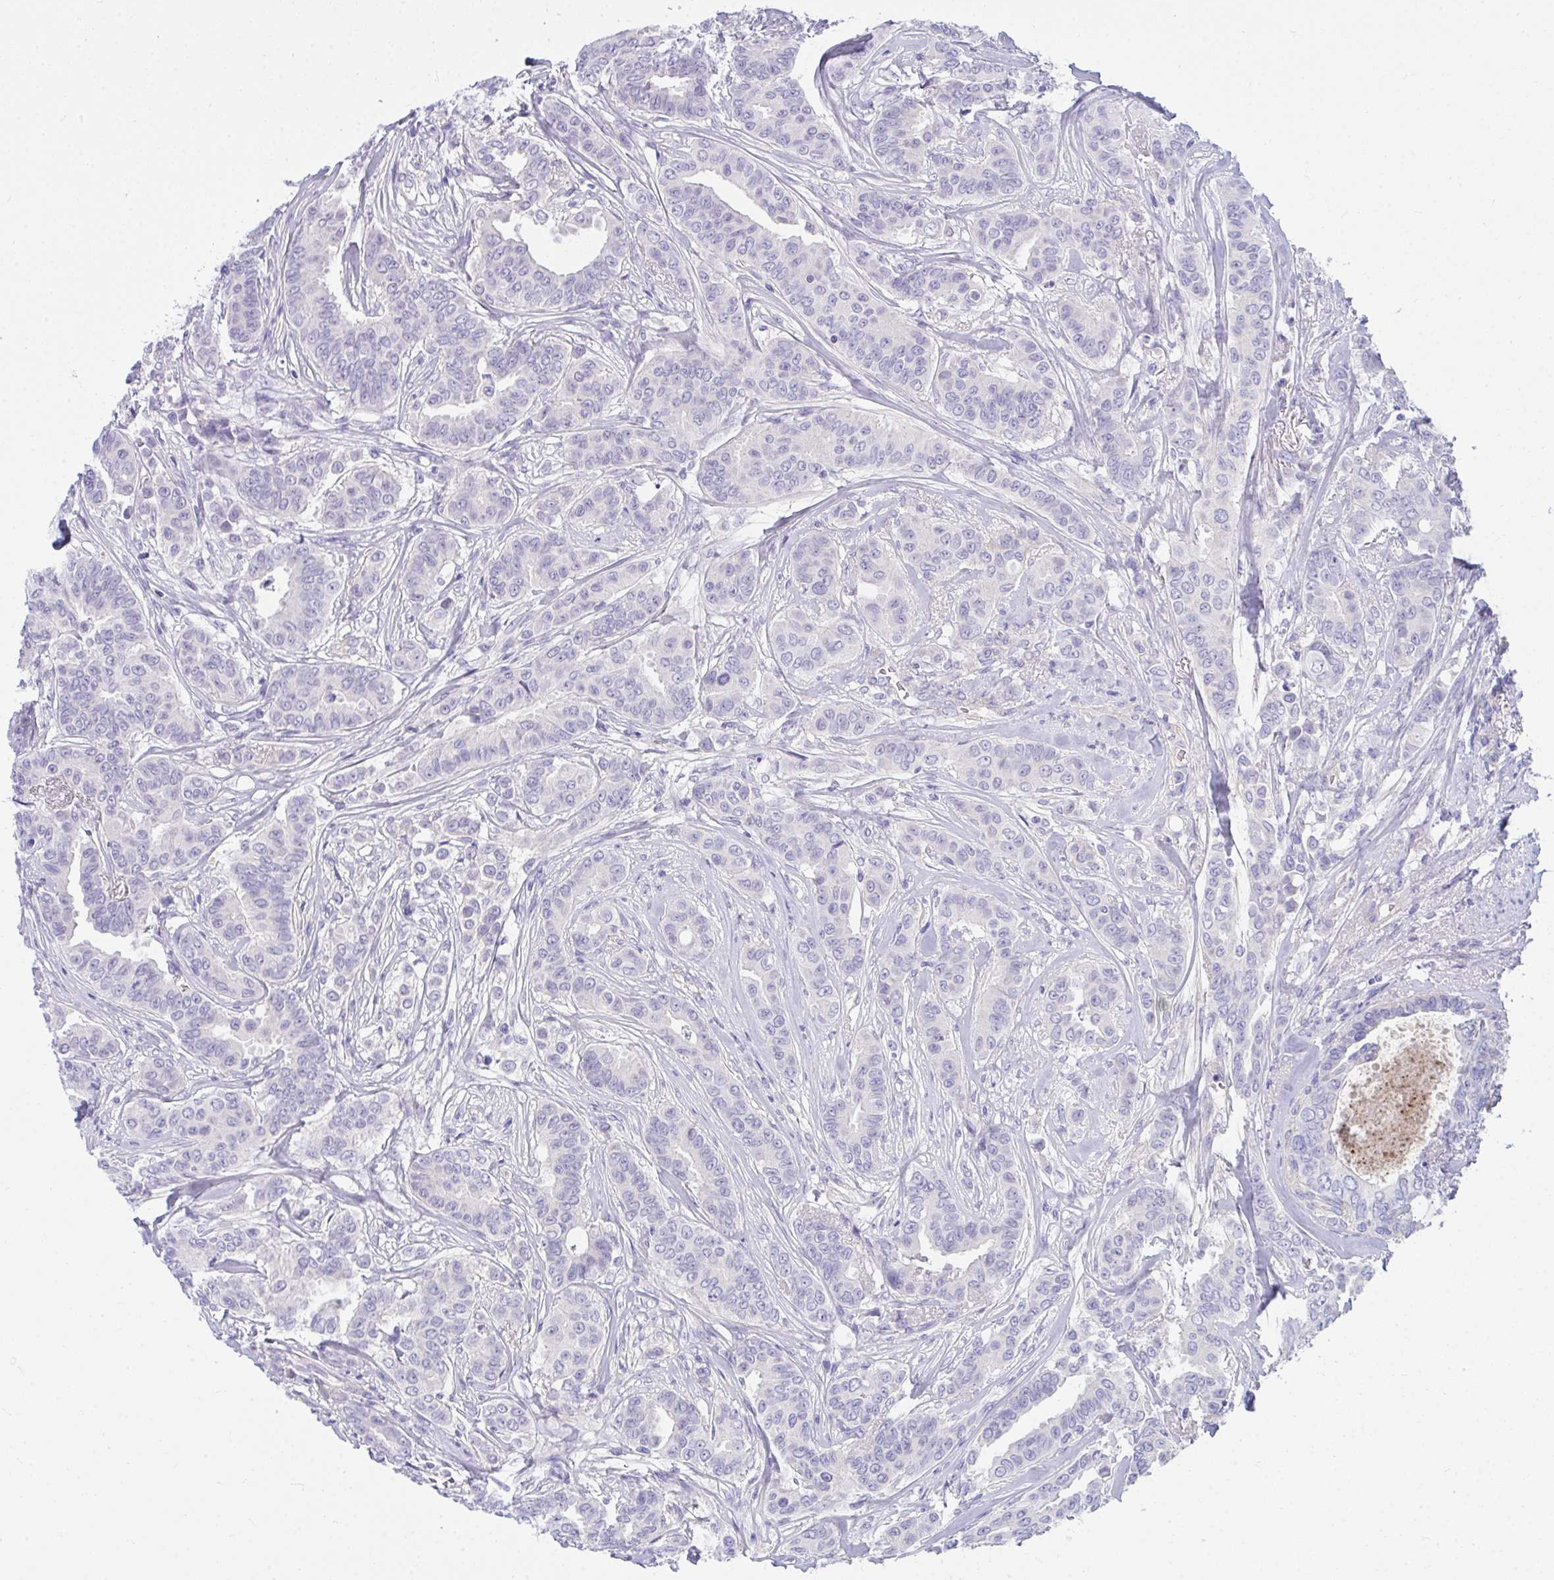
{"staining": {"intensity": "negative", "quantity": "none", "location": "none"}, "tissue": "breast cancer", "cell_type": "Tumor cells", "image_type": "cancer", "snomed": [{"axis": "morphology", "description": "Duct carcinoma"}, {"axis": "topography", "description": "Breast"}], "caption": "An IHC histopathology image of breast cancer (infiltrating ductal carcinoma) is shown. There is no staining in tumor cells of breast cancer (infiltrating ductal carcinoma). (DAB immunohistochemistry, high magnification).", "gene": "LRRC36", "patient": {"sex": "female", "age": 45}}